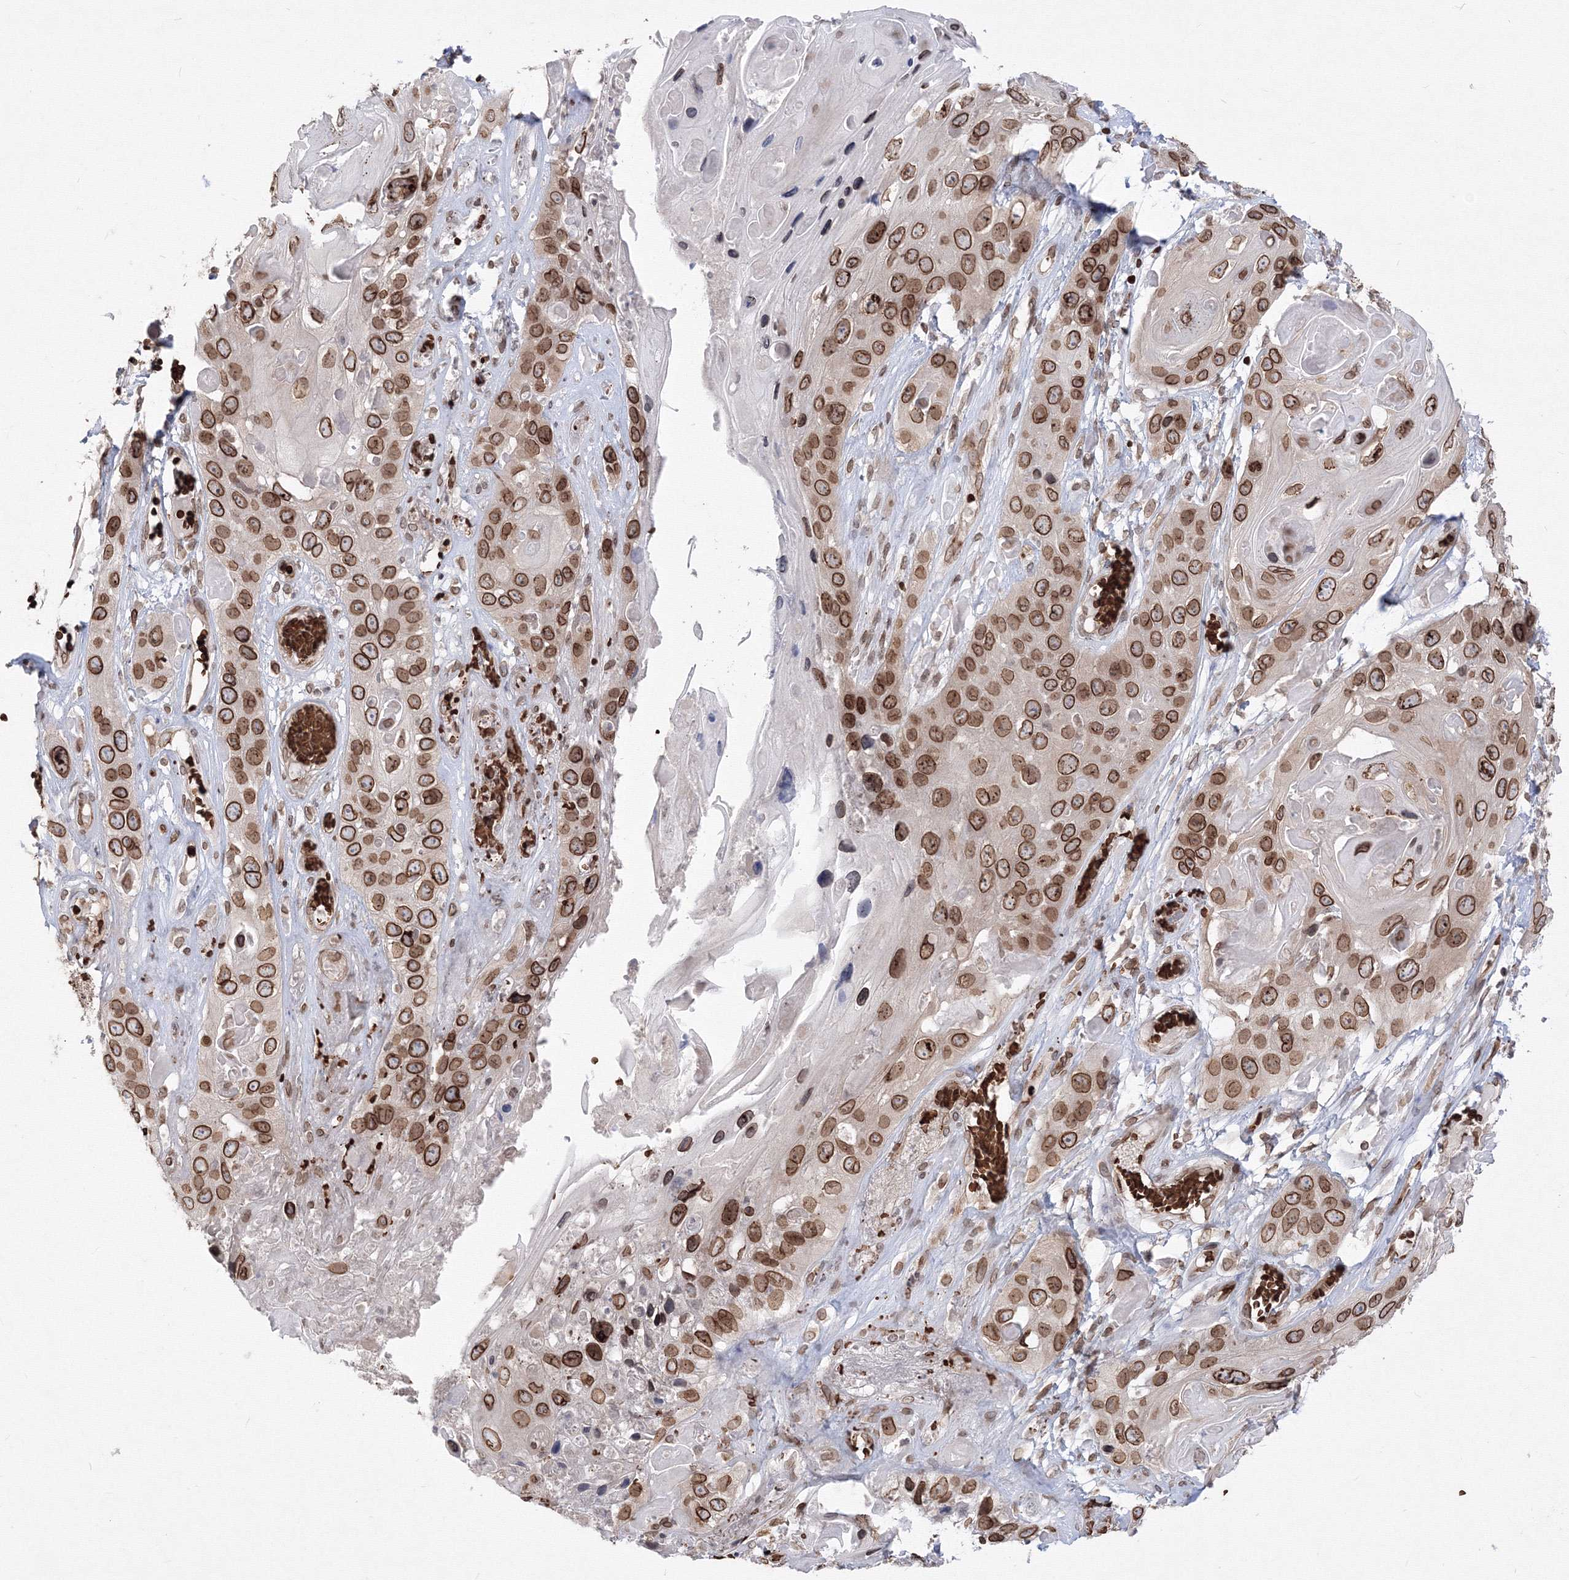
{"staining": {"intensity": "strong", "quantity": ">75%", "location": "cytoplasmic/membranous,nuclear"}, "tissue": "skin cancer", "cell_type": "Tumor cells", "image_type": "cancer", "snomed": [{"axis": "morphology", "description": "Squamous cell carcinoma, NOS"}, {"axis": "topography", "description": "Skin"}], "caption": "Protein positivity by IHC reveals strong cytoplasmic/membranous and nuclear expression in about >75% of tumor cells in squamous cell carcinoma (skin).", "gene": "DNAJB2", "patient": {"sex": "male", "age": 55}}